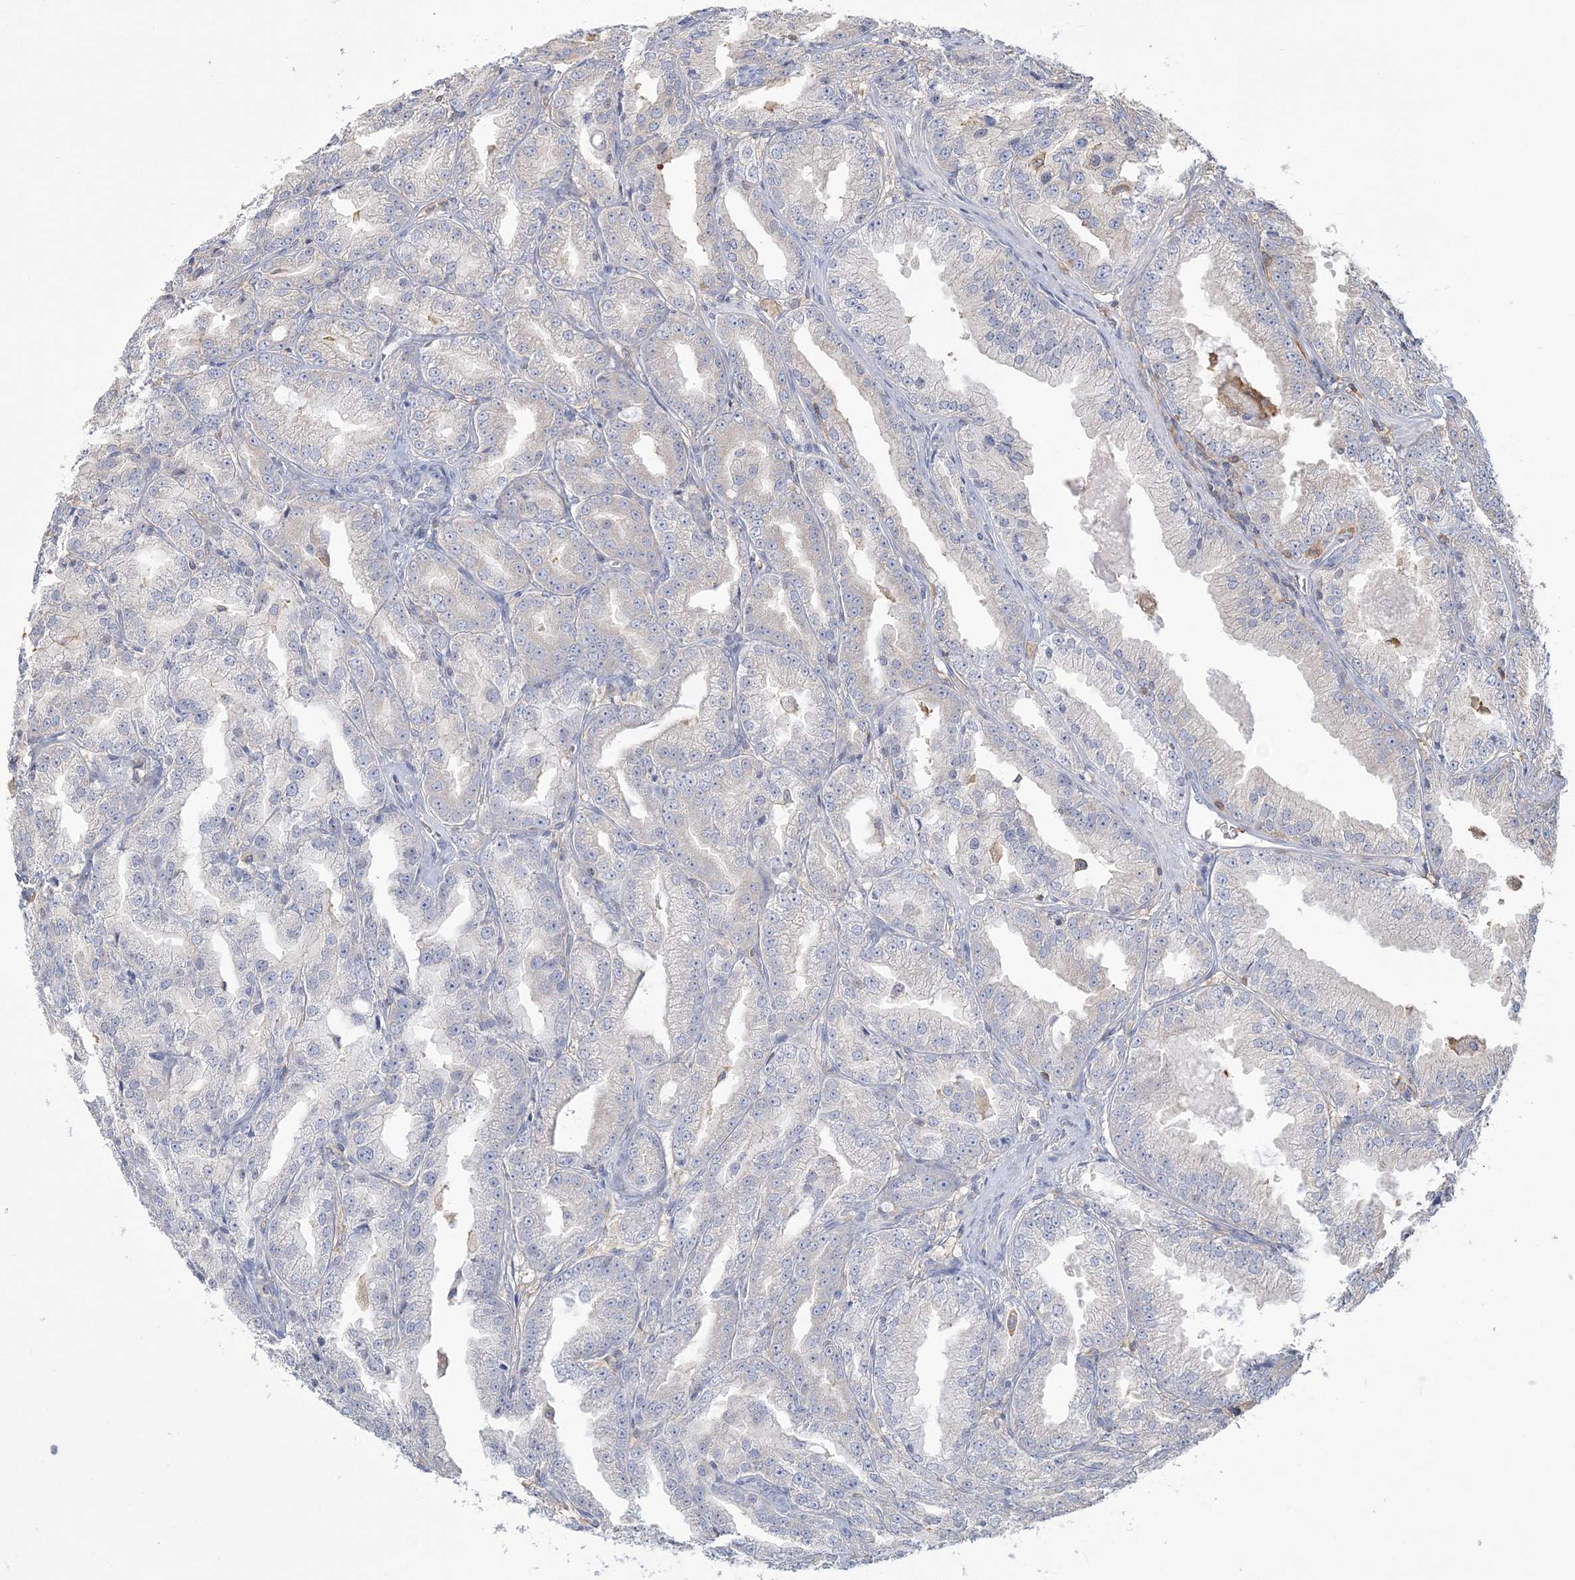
{"staining": {"intensity": "negative", "quantity": "none", "location": "none"}, "tissue": "prostate cancer", "cell_type": "Tumor cells", "image_type": "cancer", "snomed": [{"axis": "morphology", "description": "Adenocarcinoma, High grade"}, {"axis": "topography", "description": "Prostate"}], "caption": "There is no significant expression in tumor cells of high-grade adenocarcinoma (prostate). Brightfield microscopy of immunohistochemistry stained with DAB (3,3'-diaminobenzidine) (brown) and hematoxylin (blue), captured at high magnification.", "gene": "ANKS1A", "patient": {"sex": "male", "age": 61}}